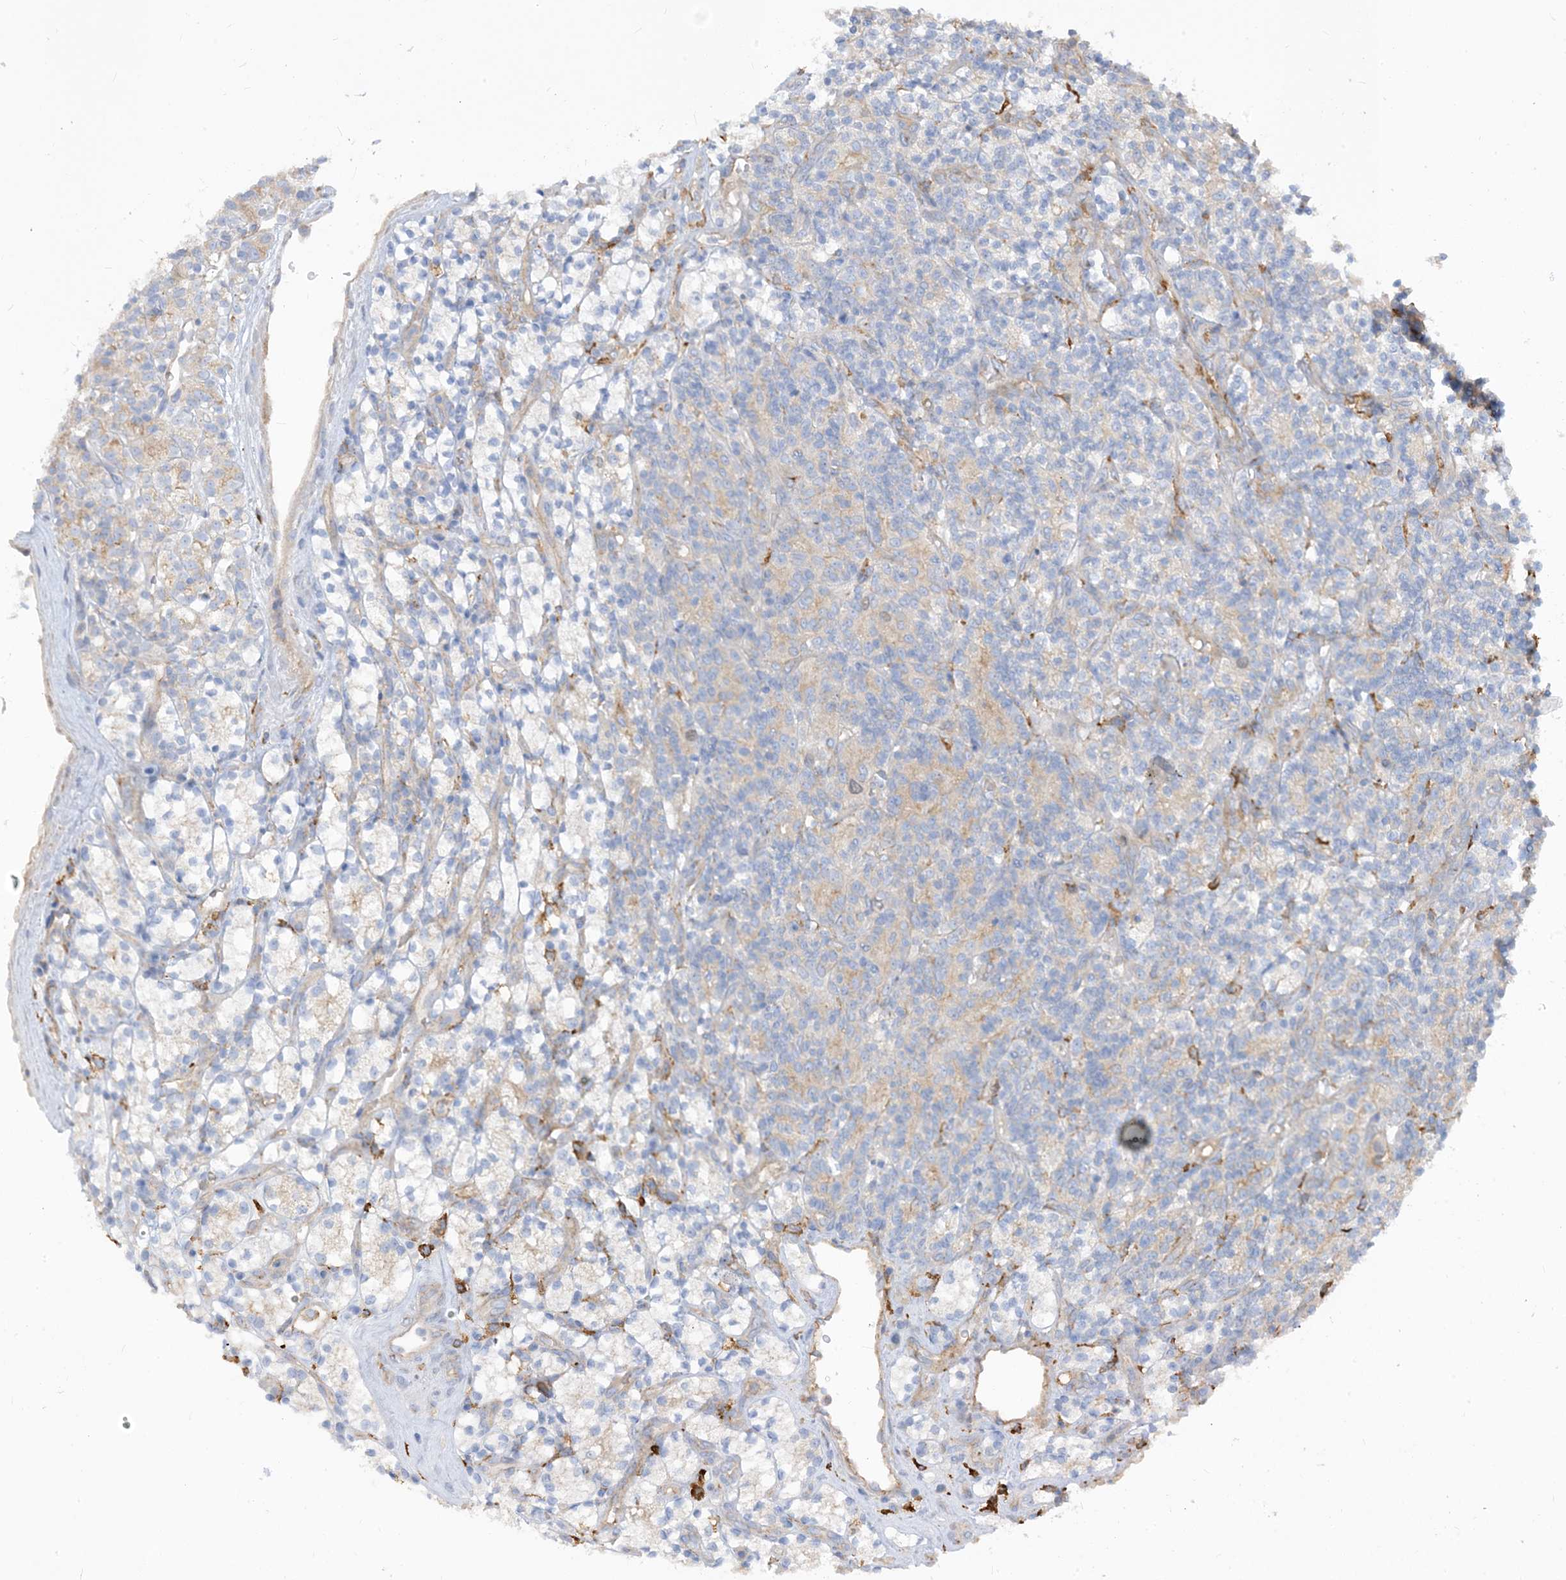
{"staining": {"intensity": "negative", "quantity": "none", "location": "none"}, "tissue": "renal cancer", "cell_type": "Tumor cells", "image_type": "cancer", "snomed": [{"axis": "morphology", "description": "Adenocarcinoma, NOS"}, {"axis": "topography", "description": "Kidney"}], "caption": "A histopathology image of human renal cancer (adenocarcinoma) is negative for staining in tumor cells.", "gene": "PEAR1", "patient": {"sex": "male", "age": 77}}